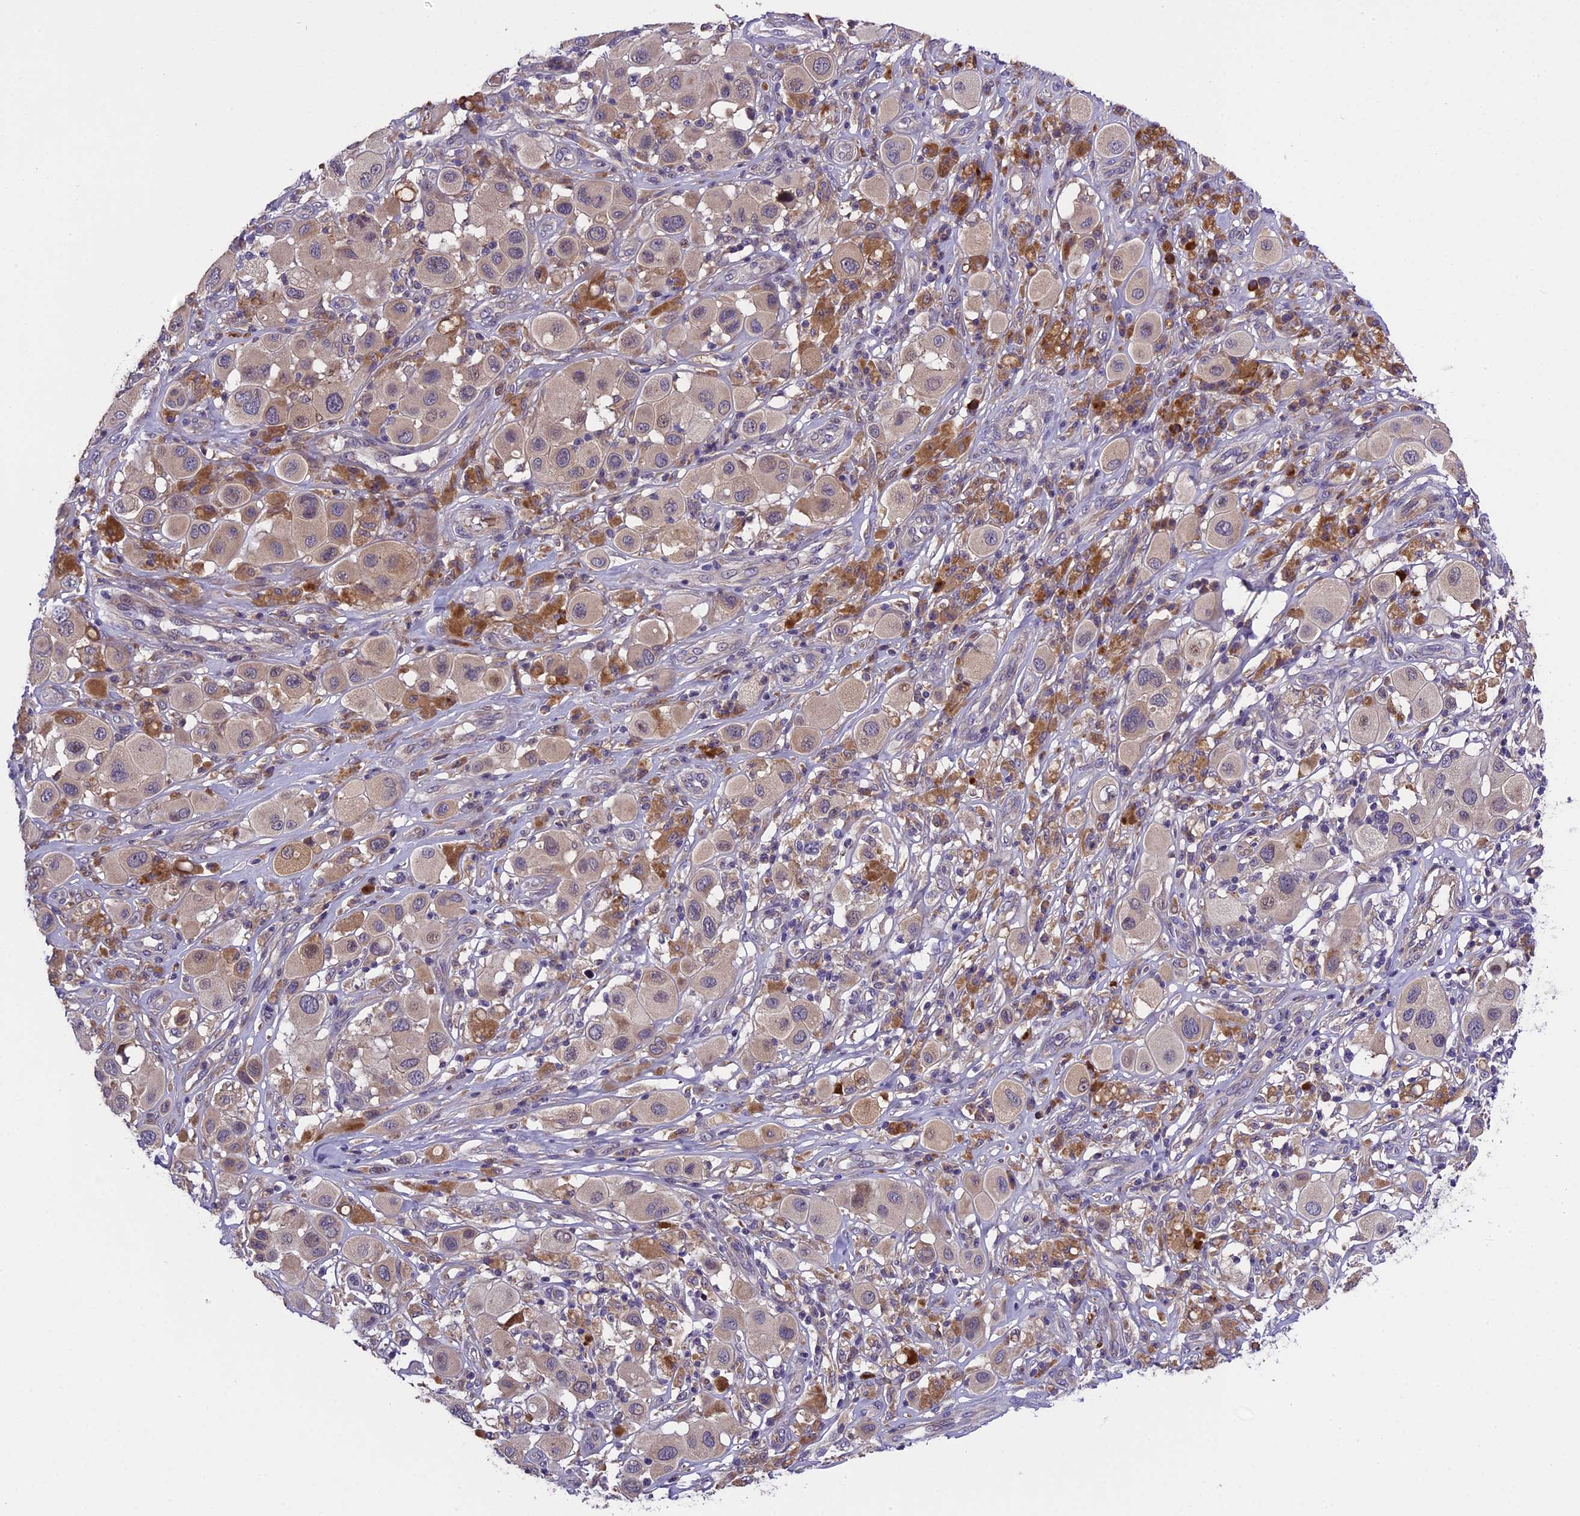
{"staining": {"intensity": "weak", "quantity": "<25%", "location": "cytoplasmic/membranous"}, "tissue": "melanoma", "cell_type": "Tumor cells", "image_type": "cancer", "snomed": [{"axis": "morphology", "description": "Malignant melanoma, Metastatic site"}, {"axis": "topography", "description": "Skin"}], "caption": "High power microscopy micrograph of an immunohistochemistry image of malignant melanoma (metastatic site), revealing no significant positivity in tumor cells. Brightfield microscopy of immunohistochemistry stained with DAB (3,3'-diaminobenzidine) (brown) and hematoxylin (blue), captured at high magnification.", "gene": "ABCC10", "patient": {"sex": "male", "age": 41}}